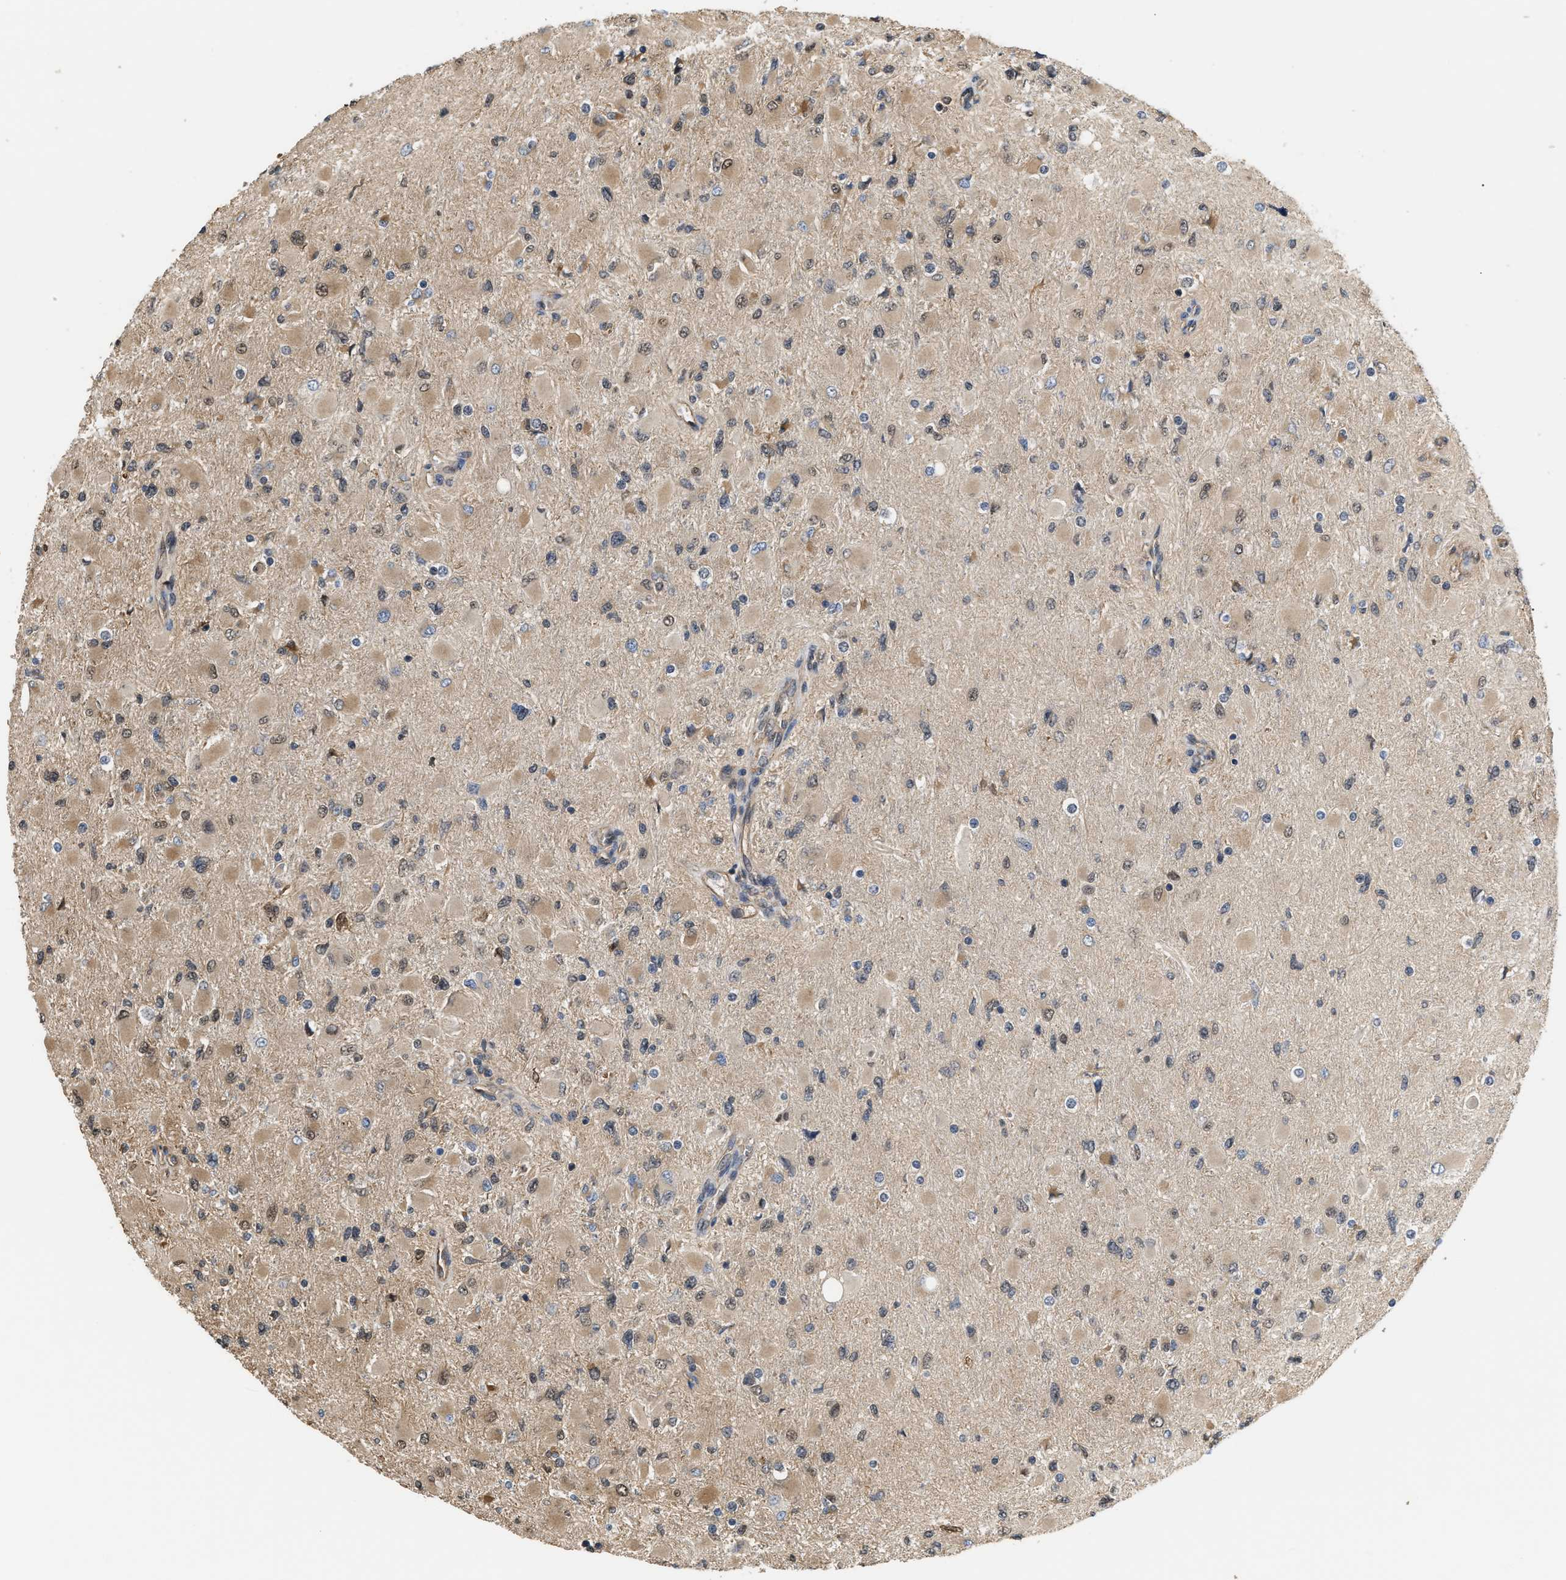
{"staining": {"intensity": "moderate", "quantity": ">75%", "location": "cytoplasmic/membranous,nuclear"}, "tissue": "glioma", "cell_type": "Tumor cells", "image_type": "cancer", "snomed": [{"axis": "morphology", "description": "Glioma, malignant, High grade"}, {"axis": "topography", "description": "Cerebral cortex"}], "caption": "This image exhibits malignant glioma (high-grade) stained with immunohistochemistry to label a protein in brown. The cytoplasmic/membranous and nuclear of tumor cells show moderate positivity for the protein. Nuclei are counter-stained blue.", "gene": "SCAI", "patient": {"sex": "female", "age": 36}}